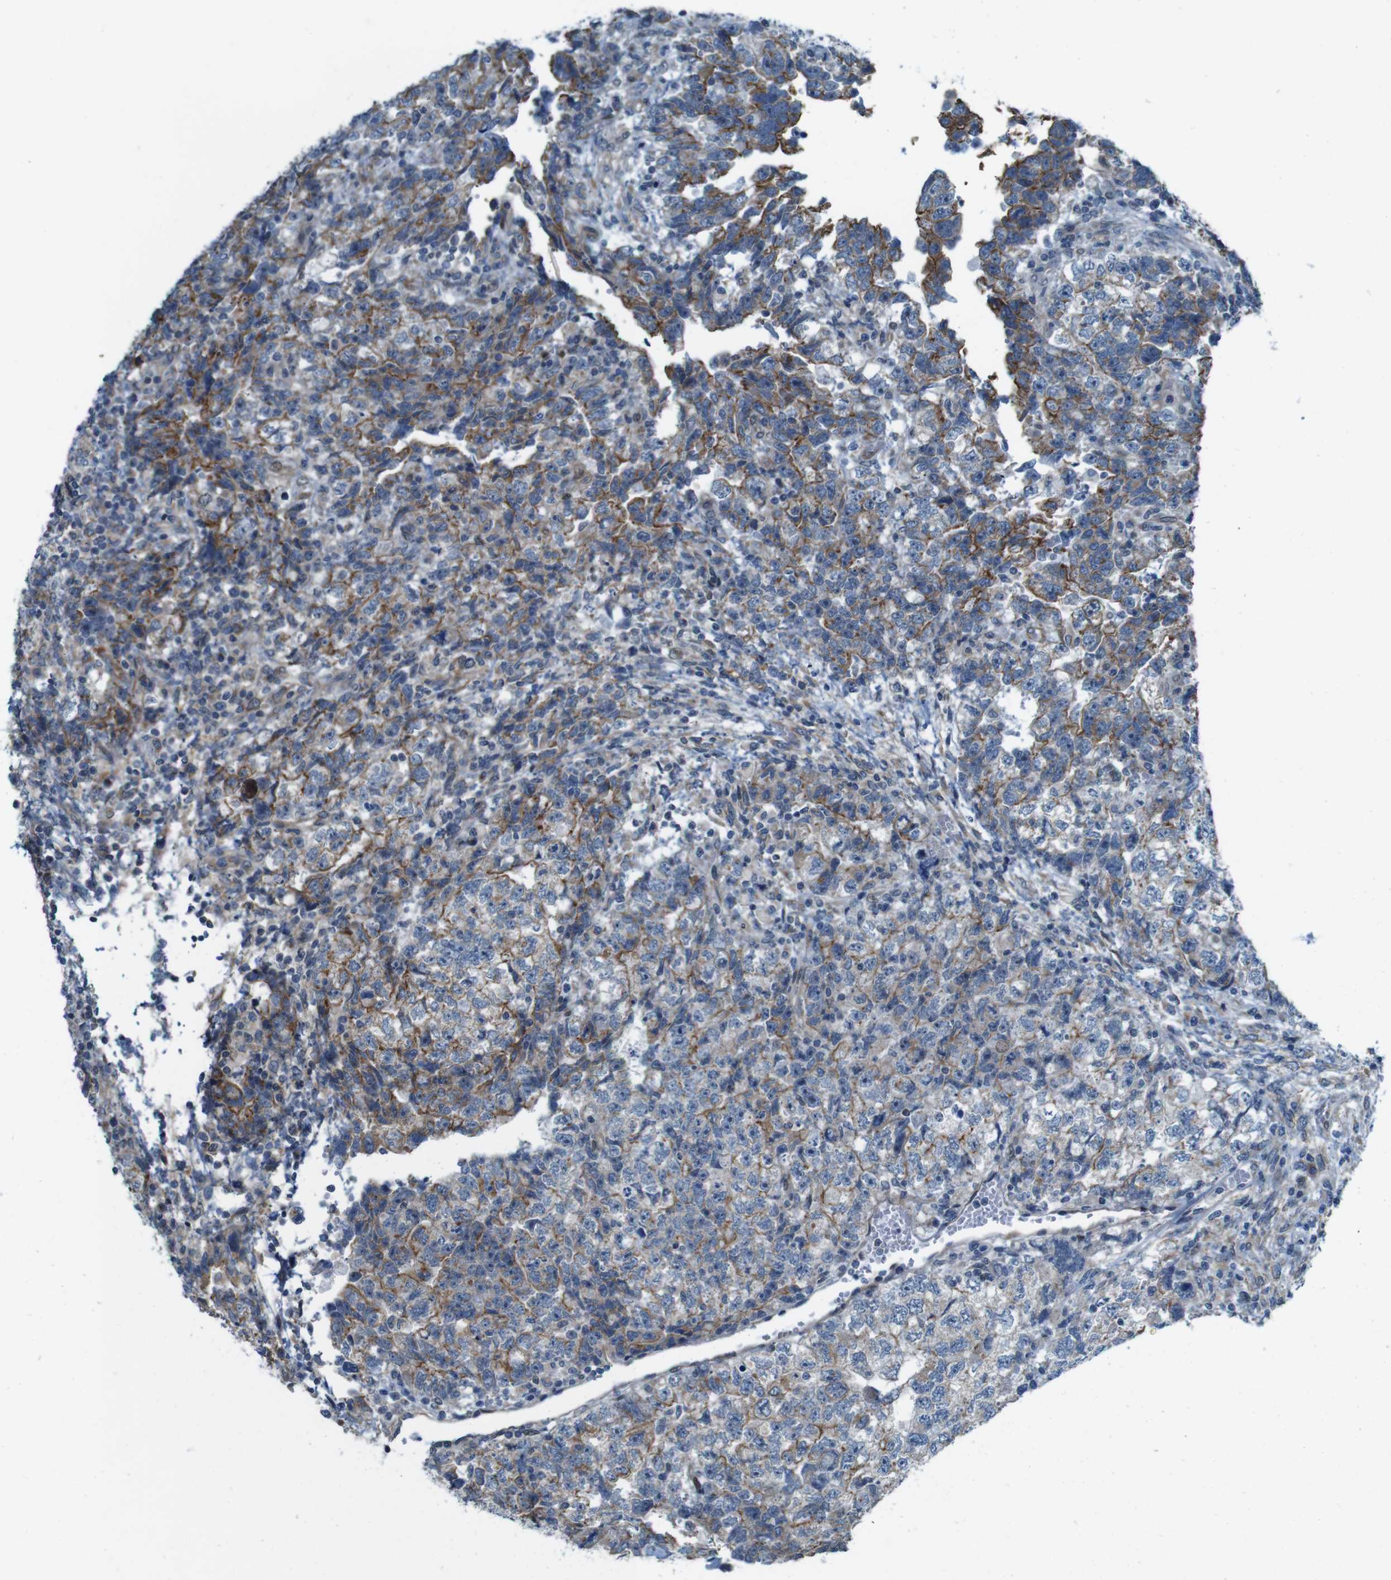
{"staining": {"intensity": "moderate", "quantity": "<25%", "location": "cytoplasmic/membranous"}, "tissue": "testis cancer", "cell_type": "Tumor cells", "image_type": "cancer", "snomed": [{"axis": "morphology", "description": "Carcinoma, Embryonal, NOS"}, {"axis": "topography", "description": "Testis"}], "caption": "A brown stain shows moderate cytoplasmic/membranous staining of a protein in human testis embryonal carcinoma tumor cells. (Stains: DAB (3,3'-diaminobenzidine) in brown, nuclei in blue, Microscopy: brightfield microscopy at high magnification).", "gene": "SKI", "patient": {"sex": "male", "age": 36}}